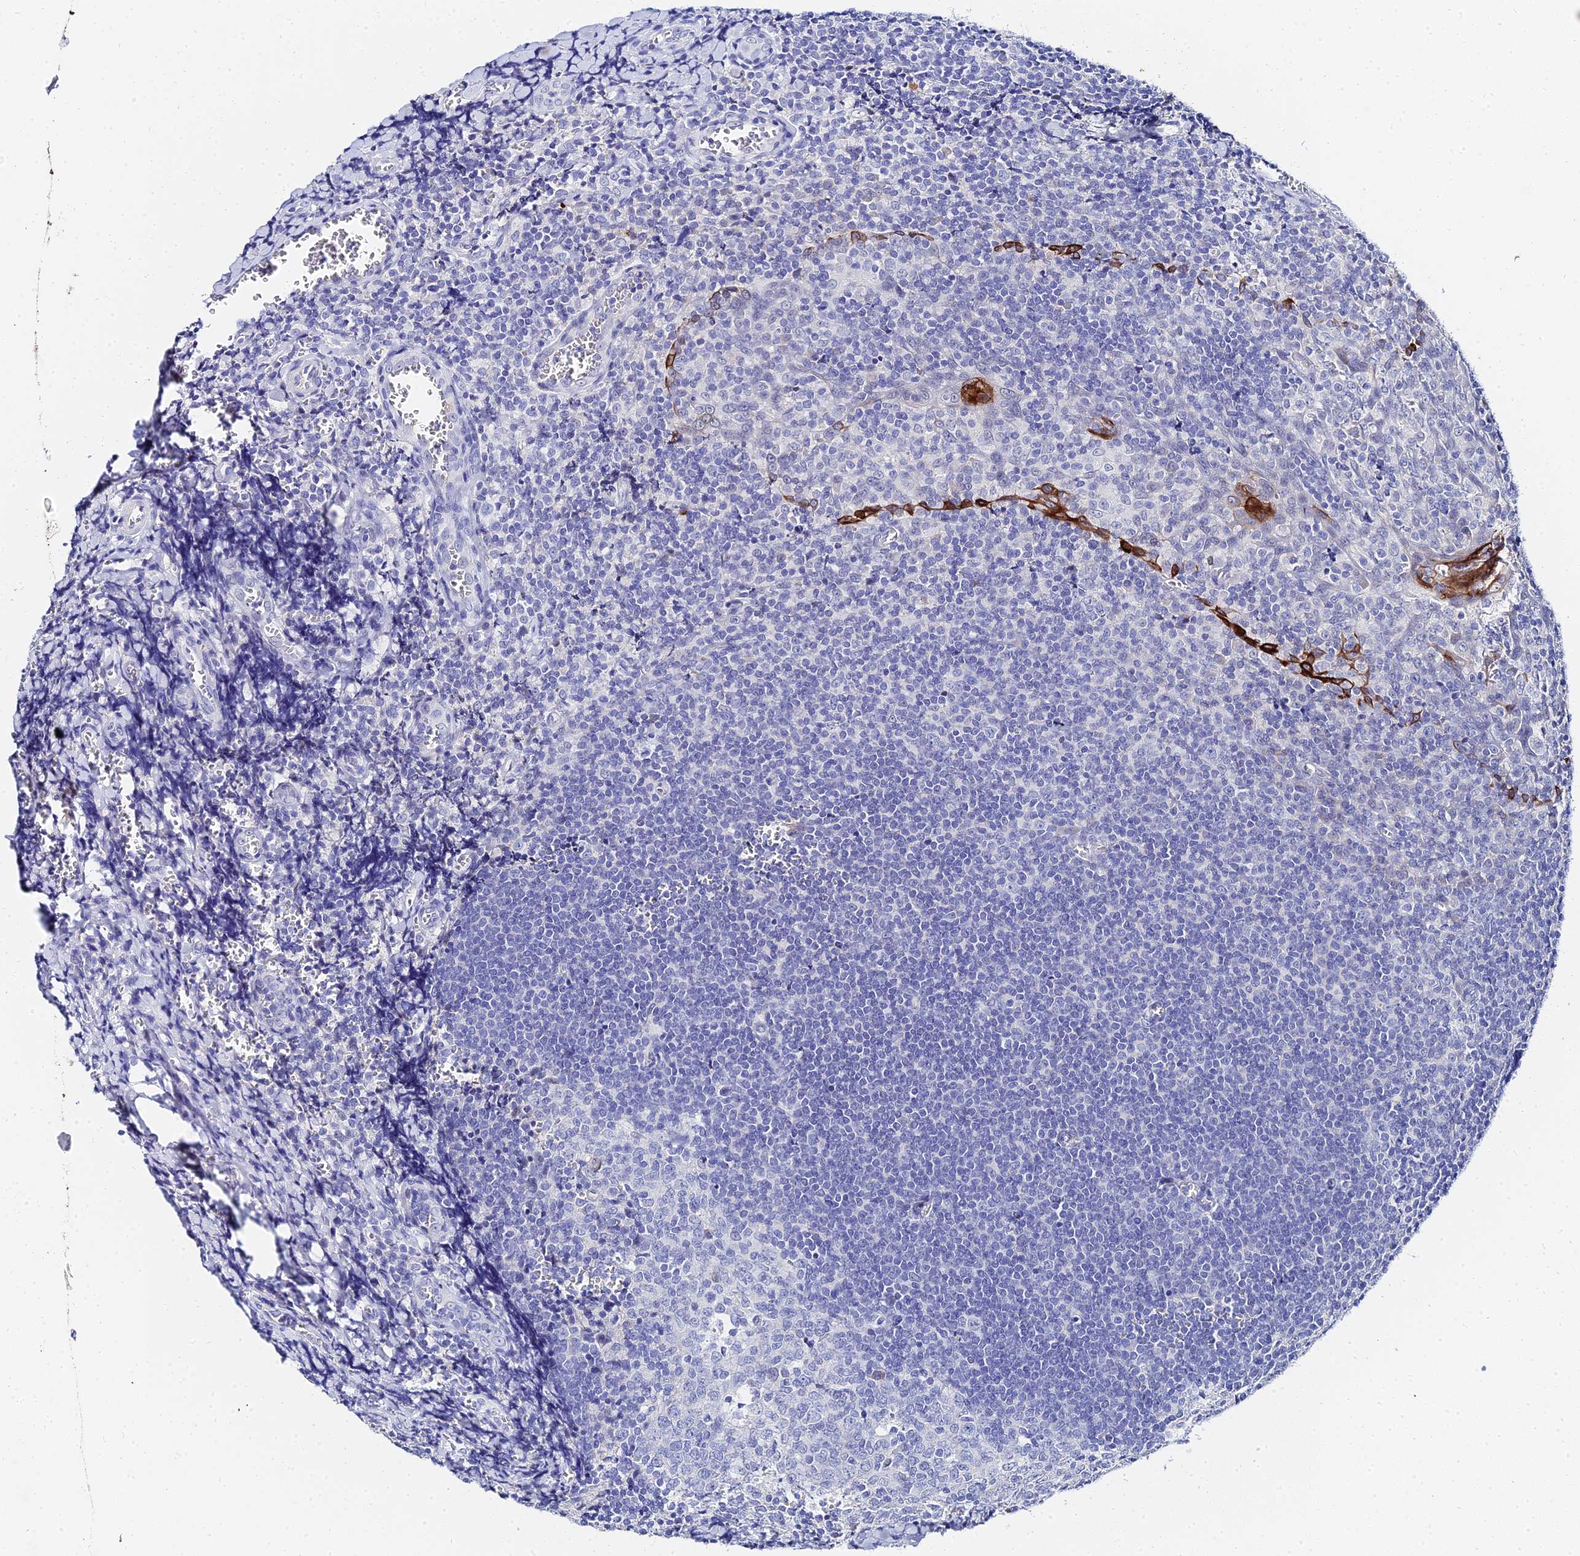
{"staining": {"intensity": "negative", "quantity": "none", "location": "none"}, "tissue": "tonsil", "cell_type": "Germinal center cells", "image_type": "normal", "snomed": [{"axis": "morphology", "description": "Normal tissue, NOS"}, {"axis": "topography", "description": "Tonsil"}], "caption": "This is a image of immunohistochemistry (IHC) staining of unremarkable tonsil, which shows no positivity in germinal center cells.", "gene": "KRT17", "patient": {"sex": "male", "age": 27}}